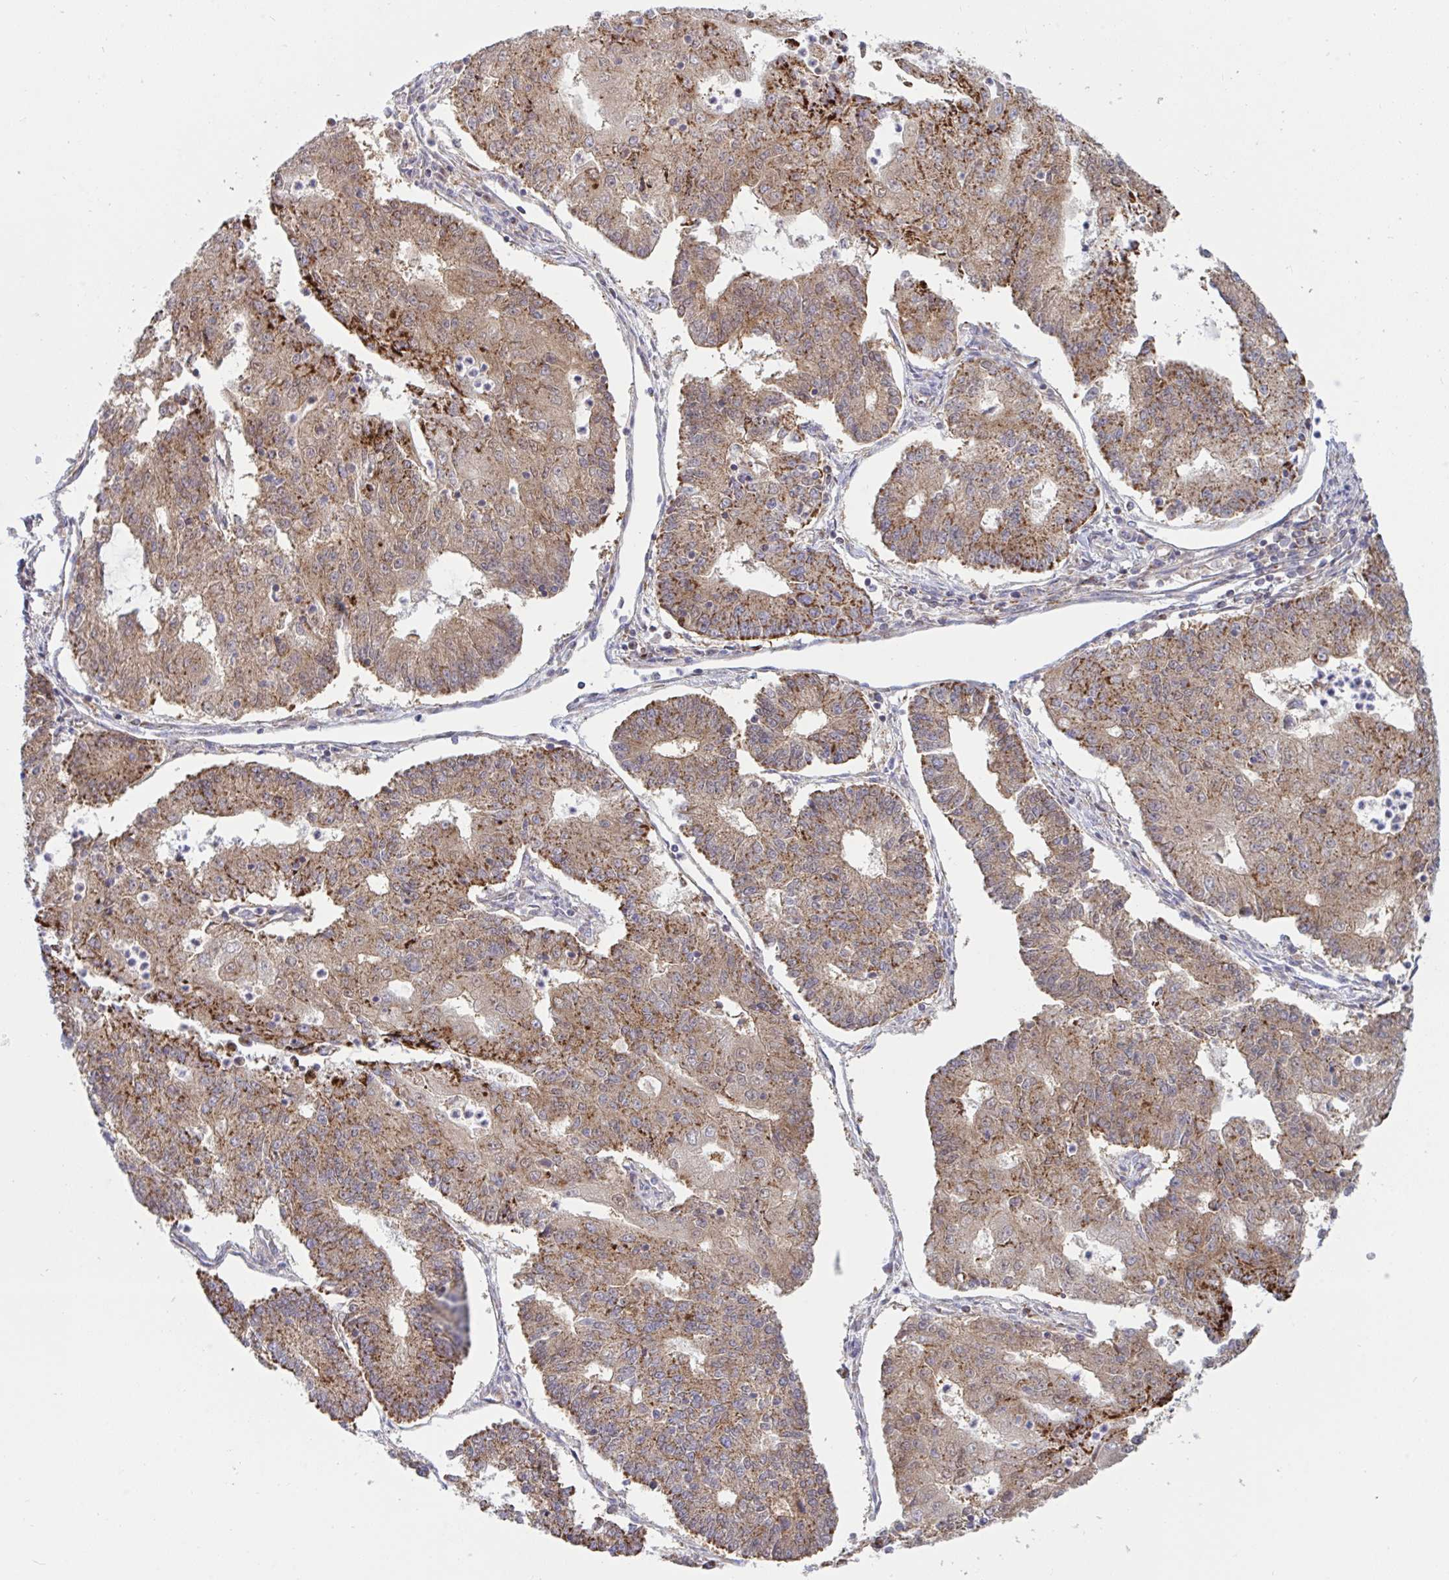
{"staining": {"intensity": "moderate", "quantity": ">75%", "location": "cytoplasmic/membranous"}, "tissue": "endometrial cancer", "cell_type": "Tumor cells", "image_type": "cancer", "snomed": [{"axis": "morphology", "description": "Adenocarcinoma, NOS"}, {"axis": "topography", "description": "Endometrium"}], "caption": "Protein expression analysis of endometrial adenocarcinoma reveals moderate cytoplasmic/membranous staining in about >75% of tumor cells.", "gene": "HSPE1", "patient": {"sex": "female", "age": 56}}